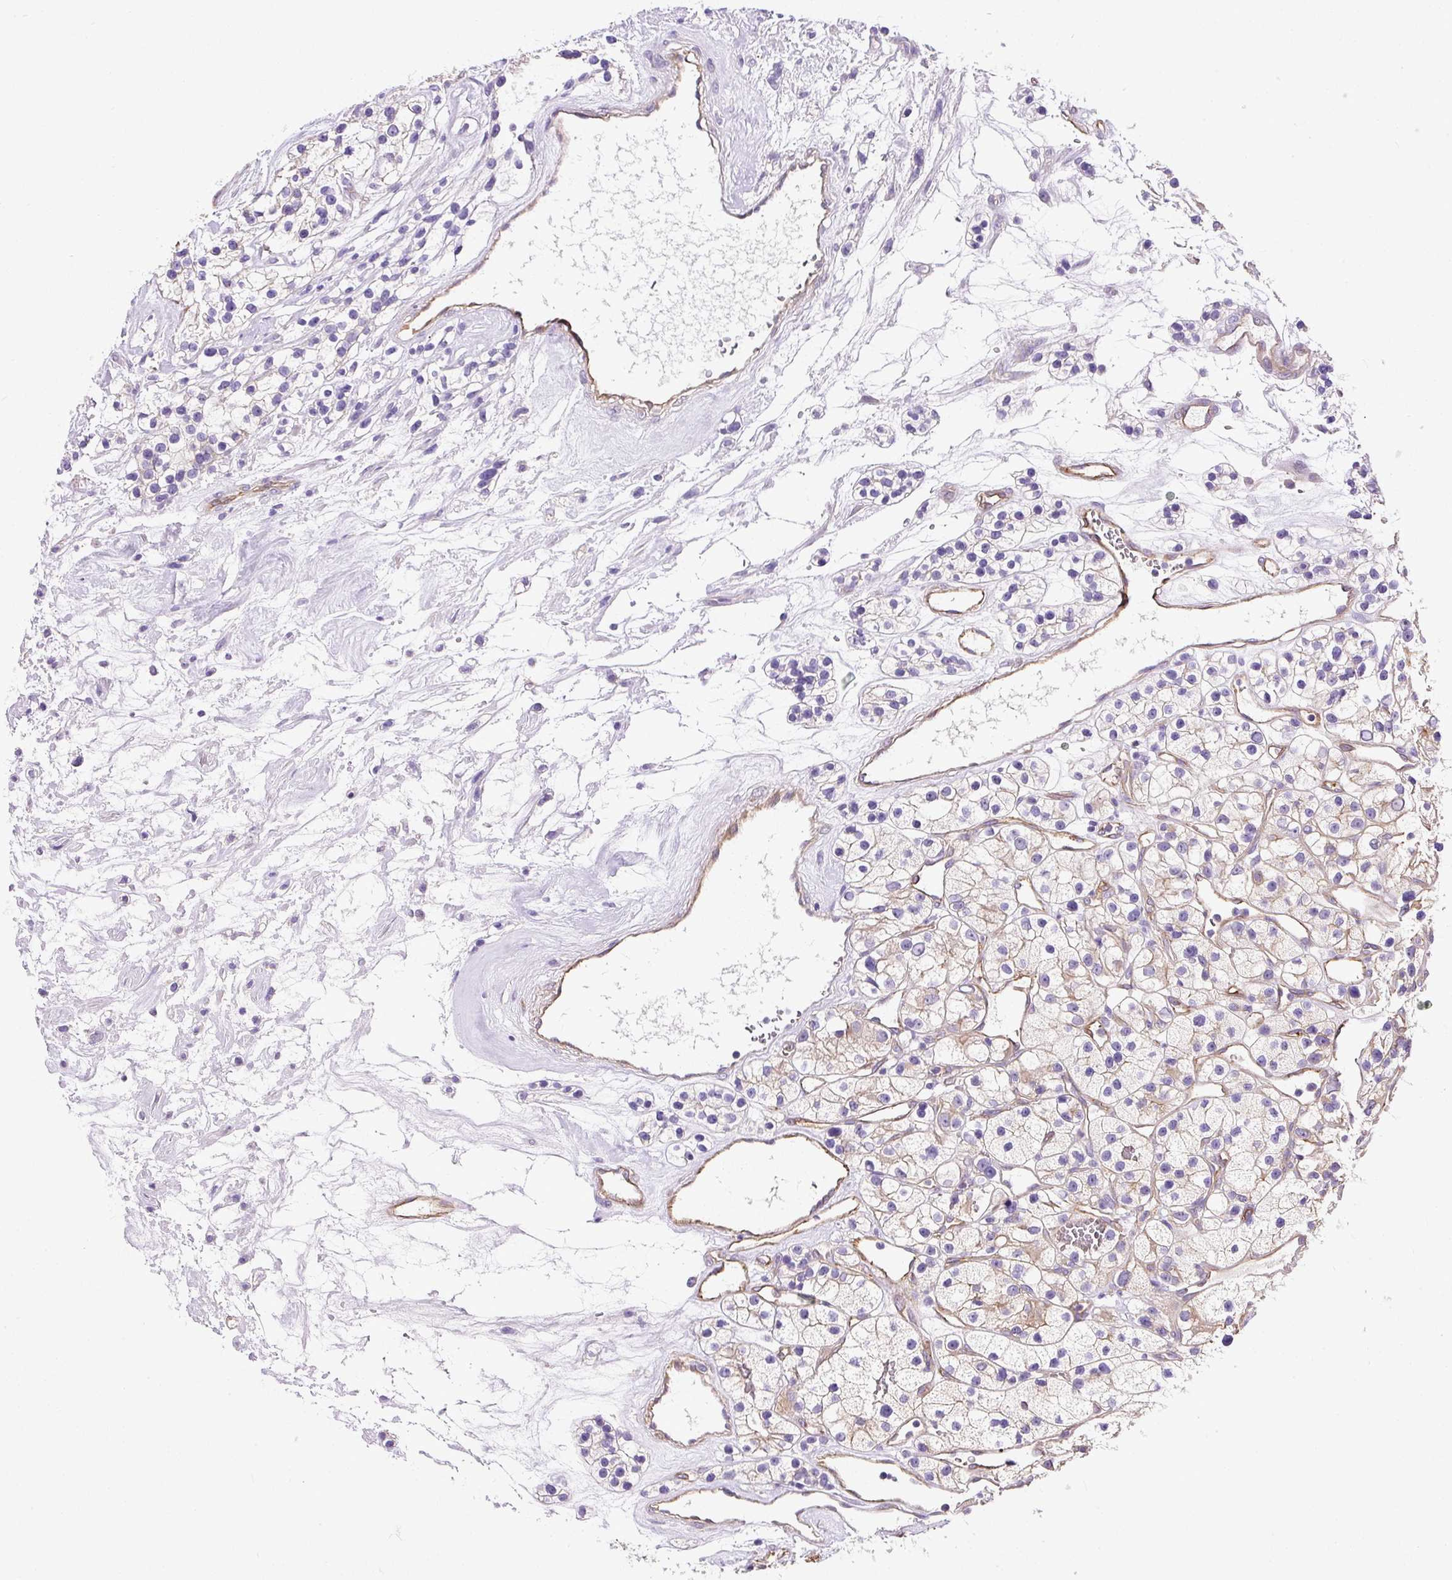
{"staining": {"intensity": "negative", "quantity": "none", "location": "none"}, "tissue": "renal cancer", "cell_type": "Tumor cells", "image_type": "cancer", "snomed": [{"axis": "morphology", "description": "Adenocarcinoma, NOS"}, {"axis": "topography", "description": "Kidney"}], "caption": "Photomicrograph shows no significant protein staining in tumor cells of renal adenocarcinoma. The staining is performed using DAB brown chromogen with nuclei counter-stained in using hematoxylin.", "gene": "MAGEB16", "patient": {"sex": "female", "age": 57}}